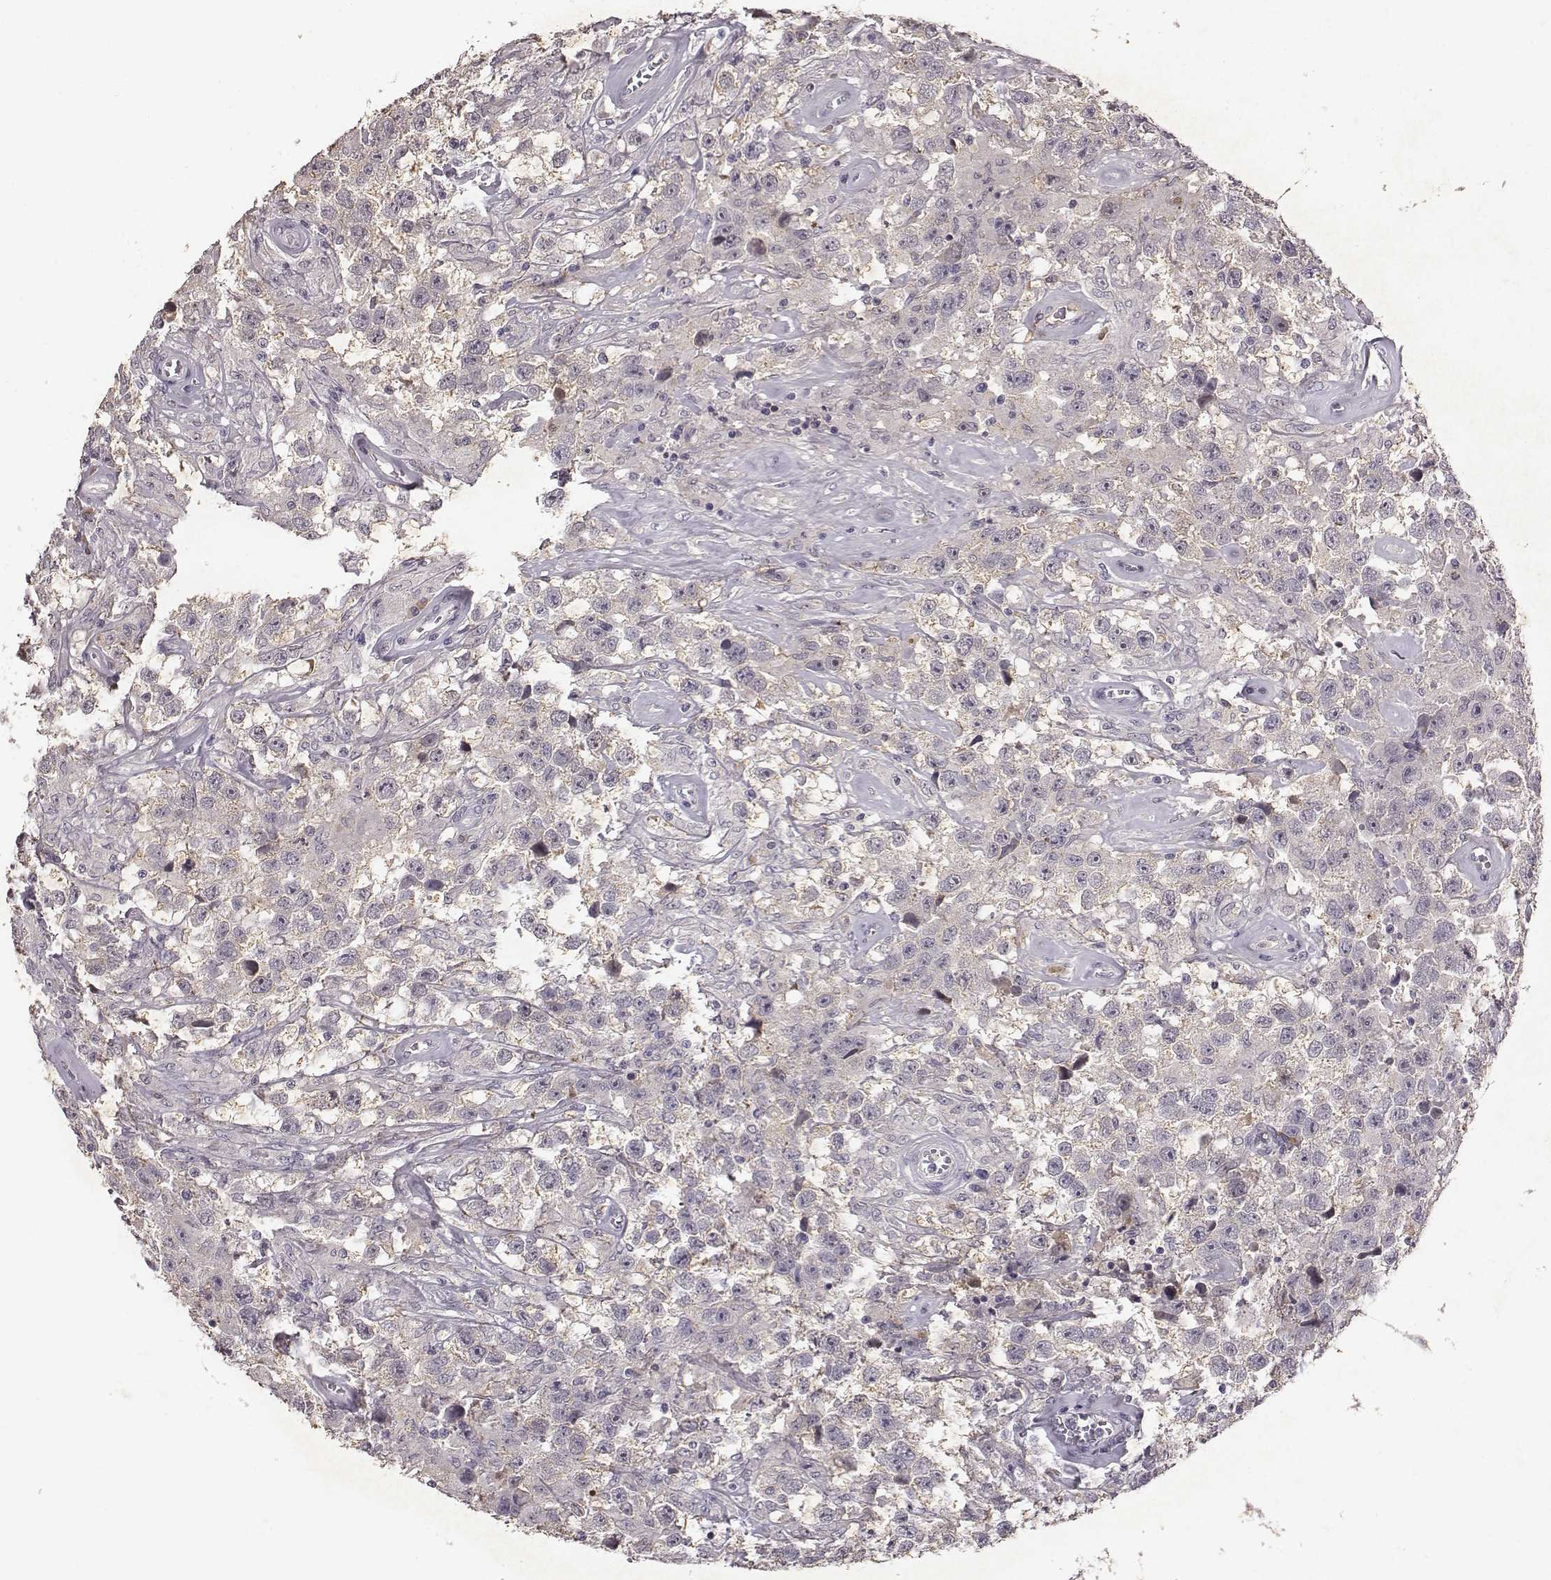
{"staining": {"intensity": "negative", "quantity": "none", "location": "none"}, "tissue": "testis cancer", "cell_type": "Tumor cells", "image_type": "cancer", "snomed": [{"axis": "morphology", "description": "Seminoma, NOS"}, {"axis": "topography", "description": "Testis"}], "caption": "The IHC photomicrograph has no significant positivity in tumor cells of testis seminoma tissue. (Stains: DAB (3,3'-diaminobenzidine) immunohistochemistry with hematoxylin counter stain, Microscopy: brightfield microscopy at high magnification).", "gene": "SLC22A6", "patient": {"sex": "male", "age": 43}}